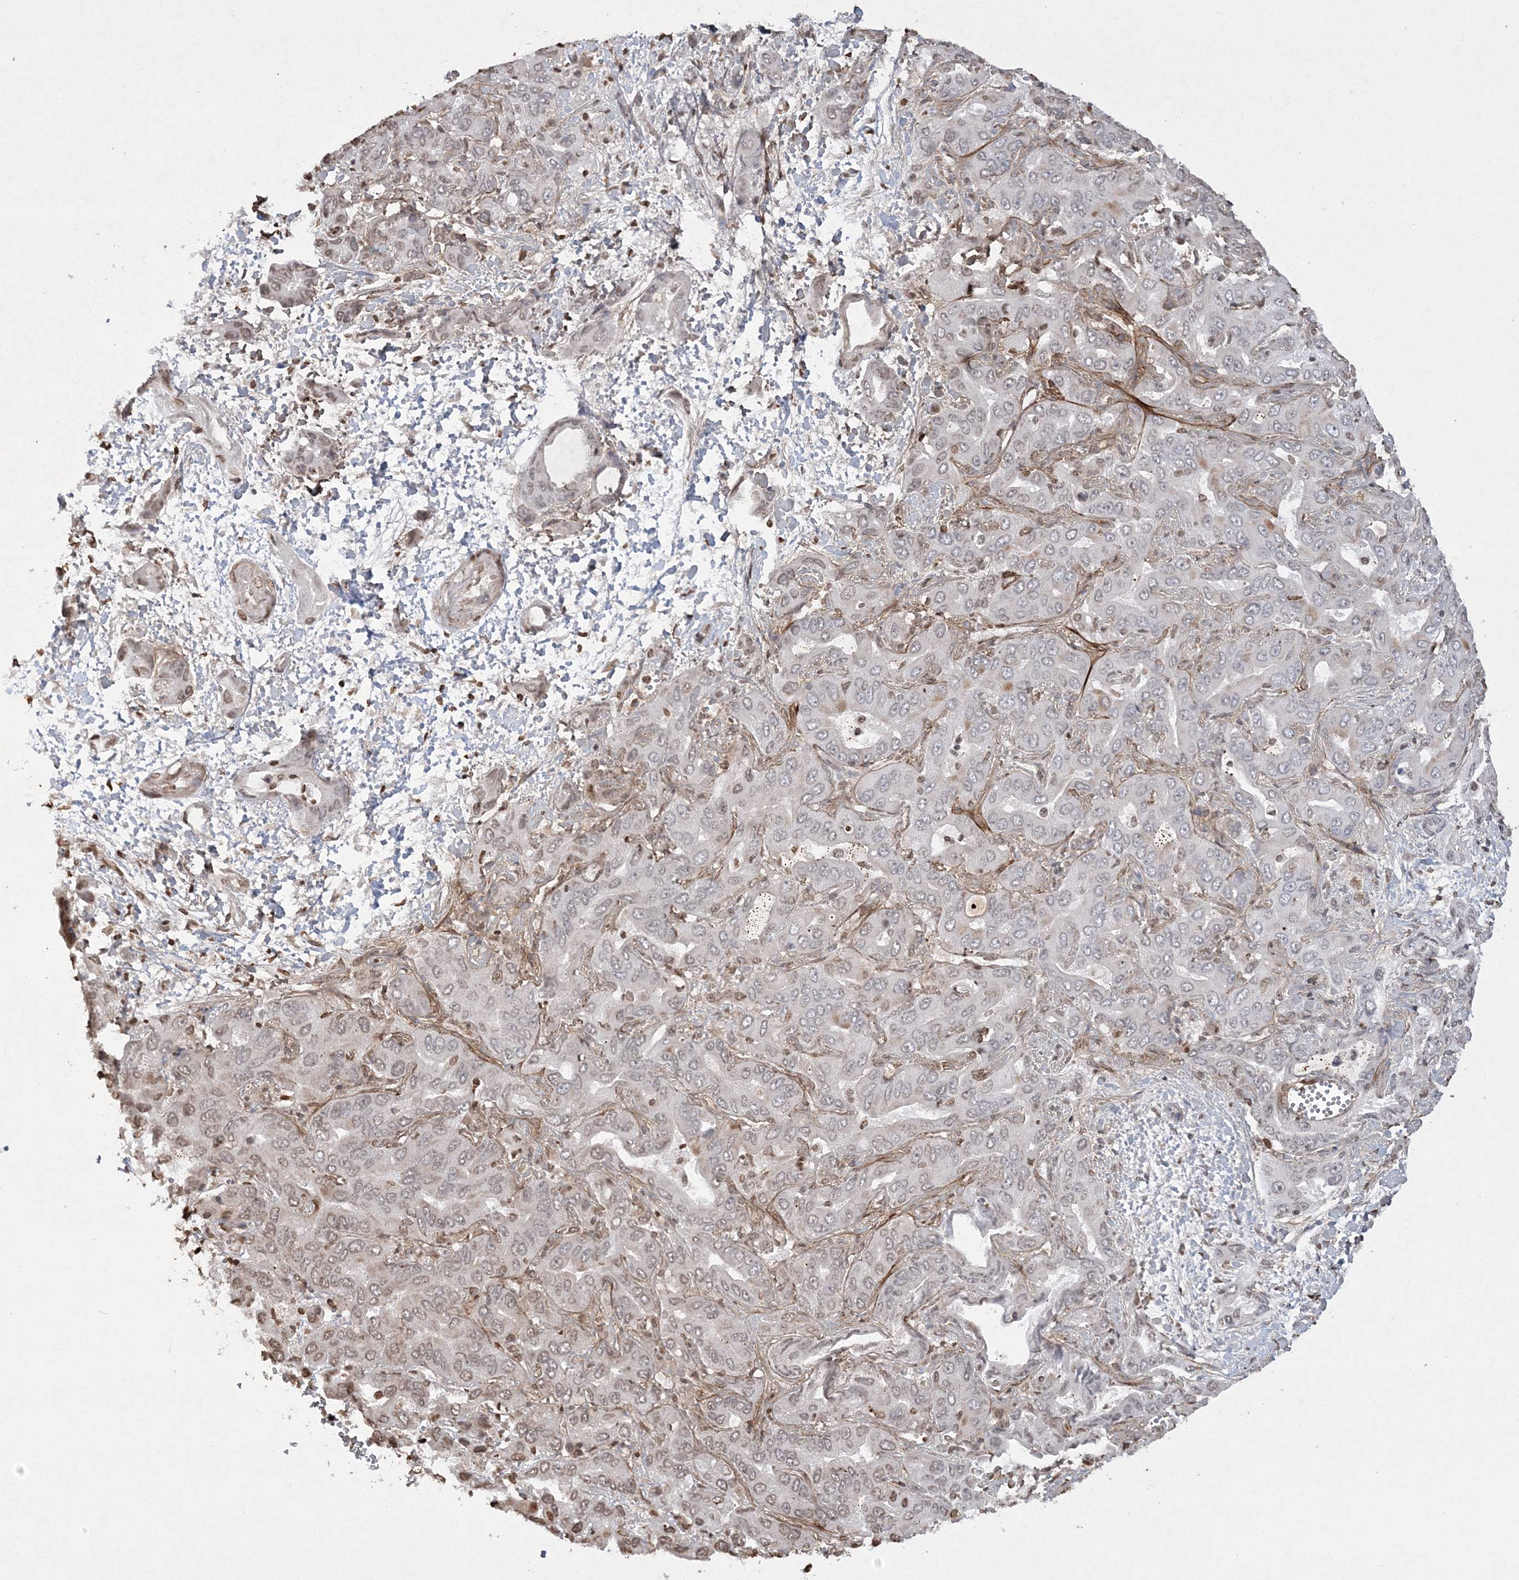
{"staining": {"intensity": "negative", "quantity": "none", "location": "none"}, "tissue": "liver cancer", "cell_type": "Tumor cells", "image_type": "cancer", "snomed": [{"axis": "morphology", "description": "Cholangiocarcinoma"}, {"axis": "topography", "description": "Liver"}], "caption": "DAB immunohistochemical staining of cholangiocarcinoma (liver) demonstrates no significant staining in tumor cells. (DAB (3,3'-diaminobenzidine) immunohistochemistry visualized using brightfield microscopy, high magnification).", "gene": "TTC7A", "patient": {"sex": "female", "age": 52}}